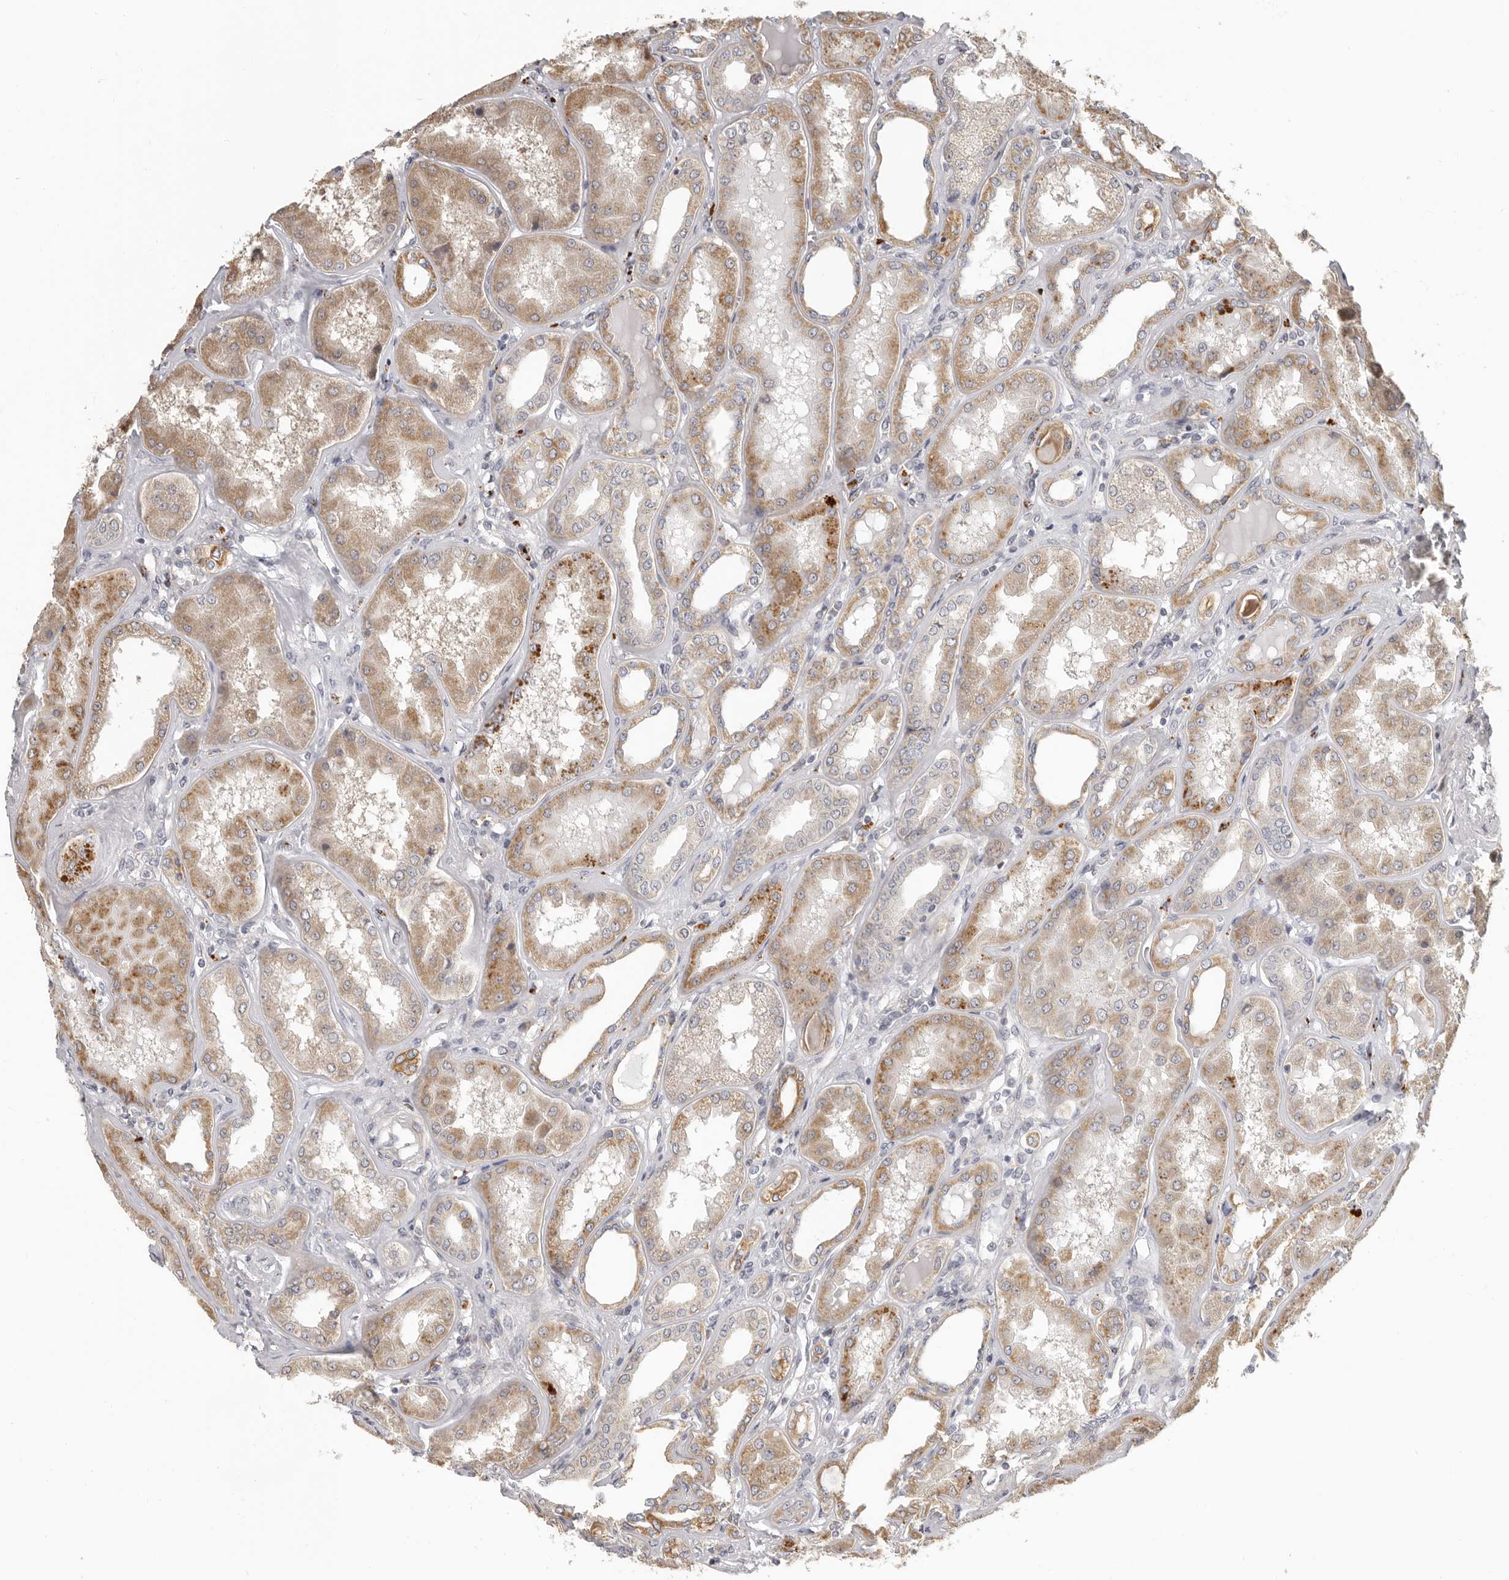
{"staining": {"intensity": "negative", "quantity": "none", "location": "none"}, "tissue": "kidney", "cell_type": "Cells in glomeruli", "image_type": "normal", "snomed": [{"axis": "morphology", "description": "Normal tissue, NOS"}, {"axis": "topography", "description": "Kidney"}], "caption": "The histopathology image reveals no significant positivity in cells in glomeruli of kidney. (Brightfield microscopy of DAB (3,3'-diaminobenzidine) immunohistochemistry at high magnification).", "gene": "UNK", "patient": {"sex": "female", "age": 56}}